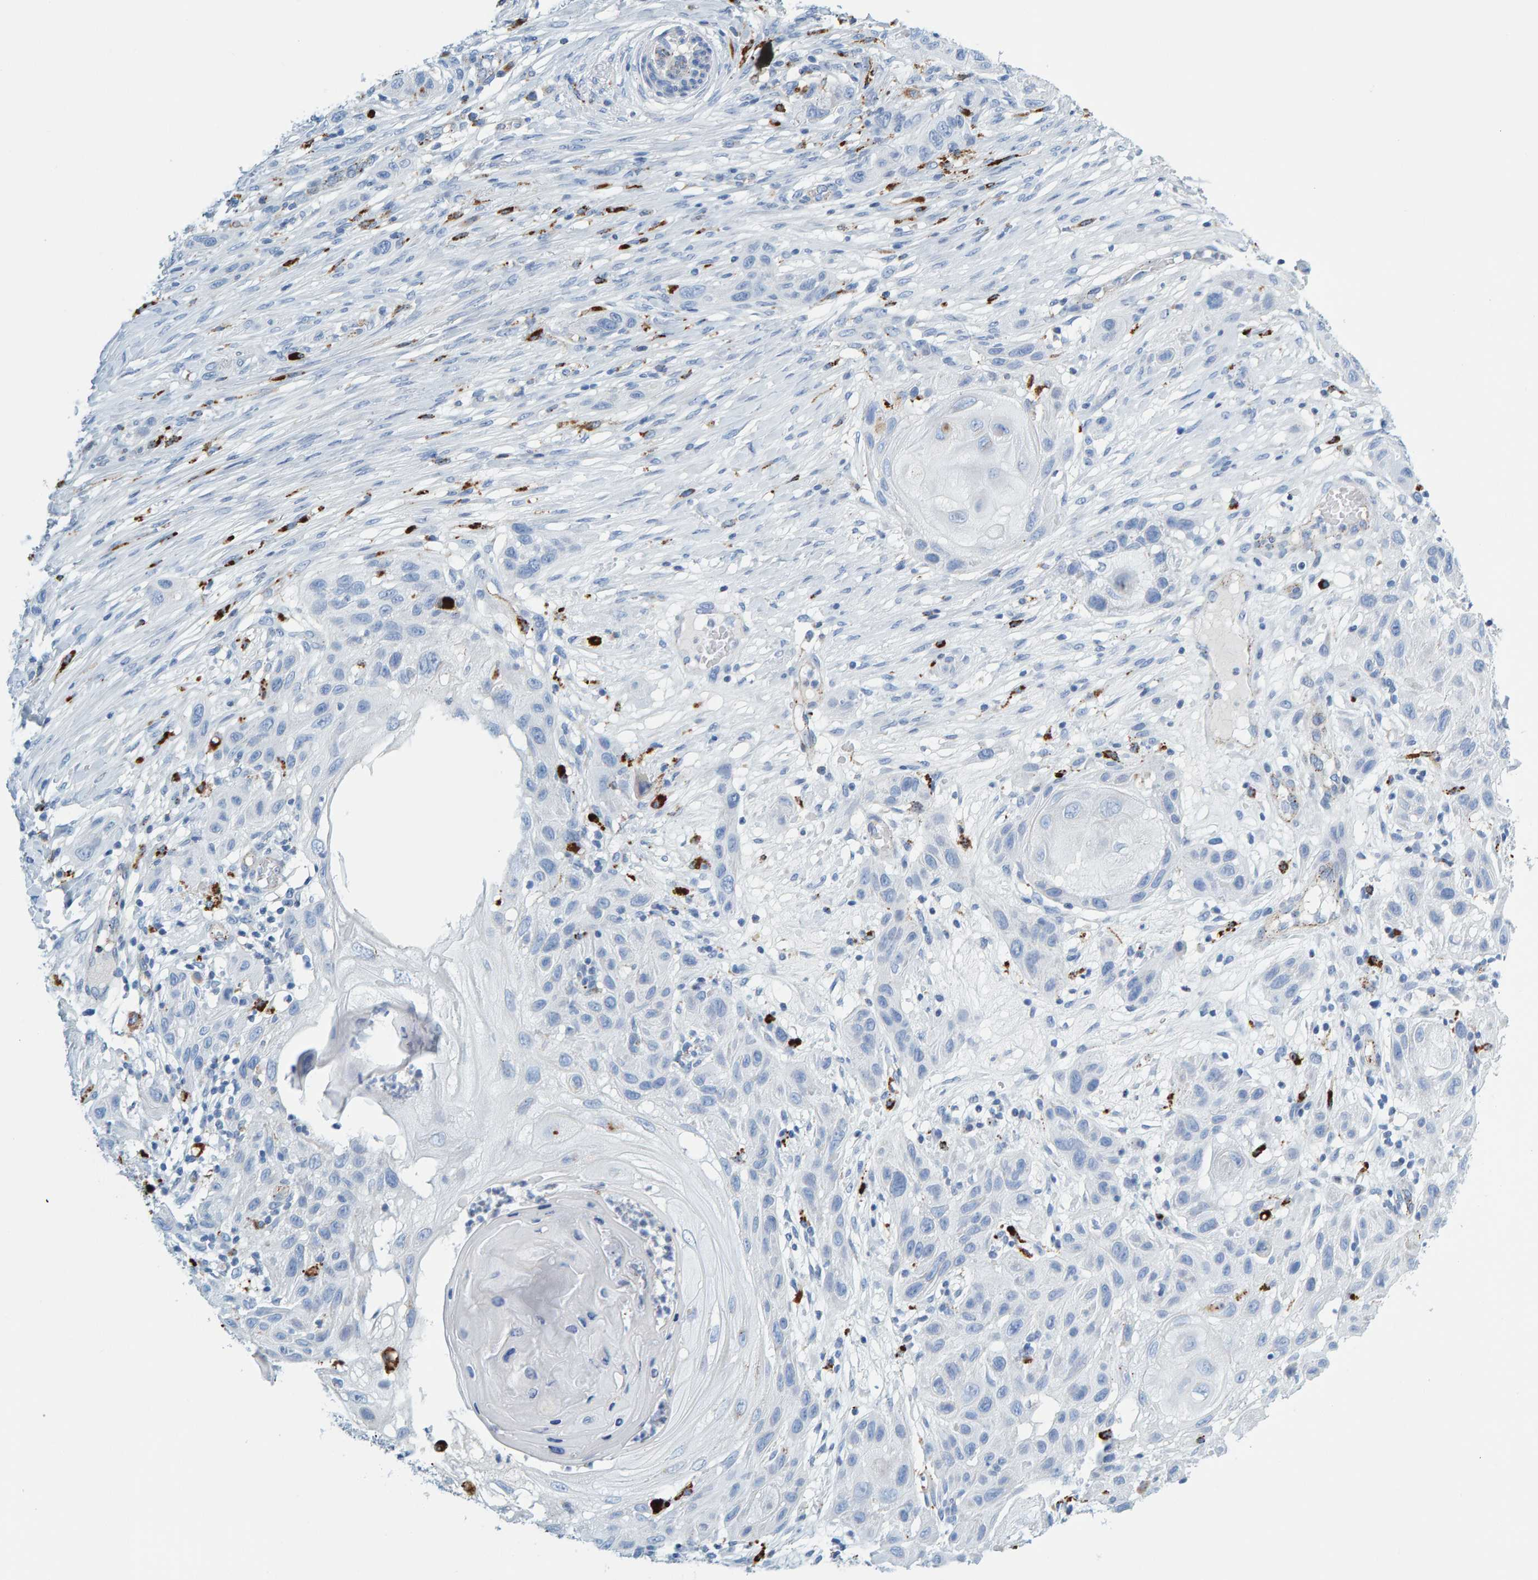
{"staining": {"intensity": "negative", "quantity": "none", "location": "none"}, "tissue": "skin cancer", "cell_type": "Tumor cells", "image_type": "cancer", "snomed": [{"axis": "morphology", "description": "Squamous cell carcinoma, NOS"}, {"axis": "topography", "description": "Skin"}], "caption": "This histopathology image is of skin cancer (squamous cell carcinoma) stained with IHC to label a protein in brown with the nuclei are counter-stained blue. There is no positivity in tumor cells.", "gene": "BIN3", "patient": {"sex": "female", "age": 96}}